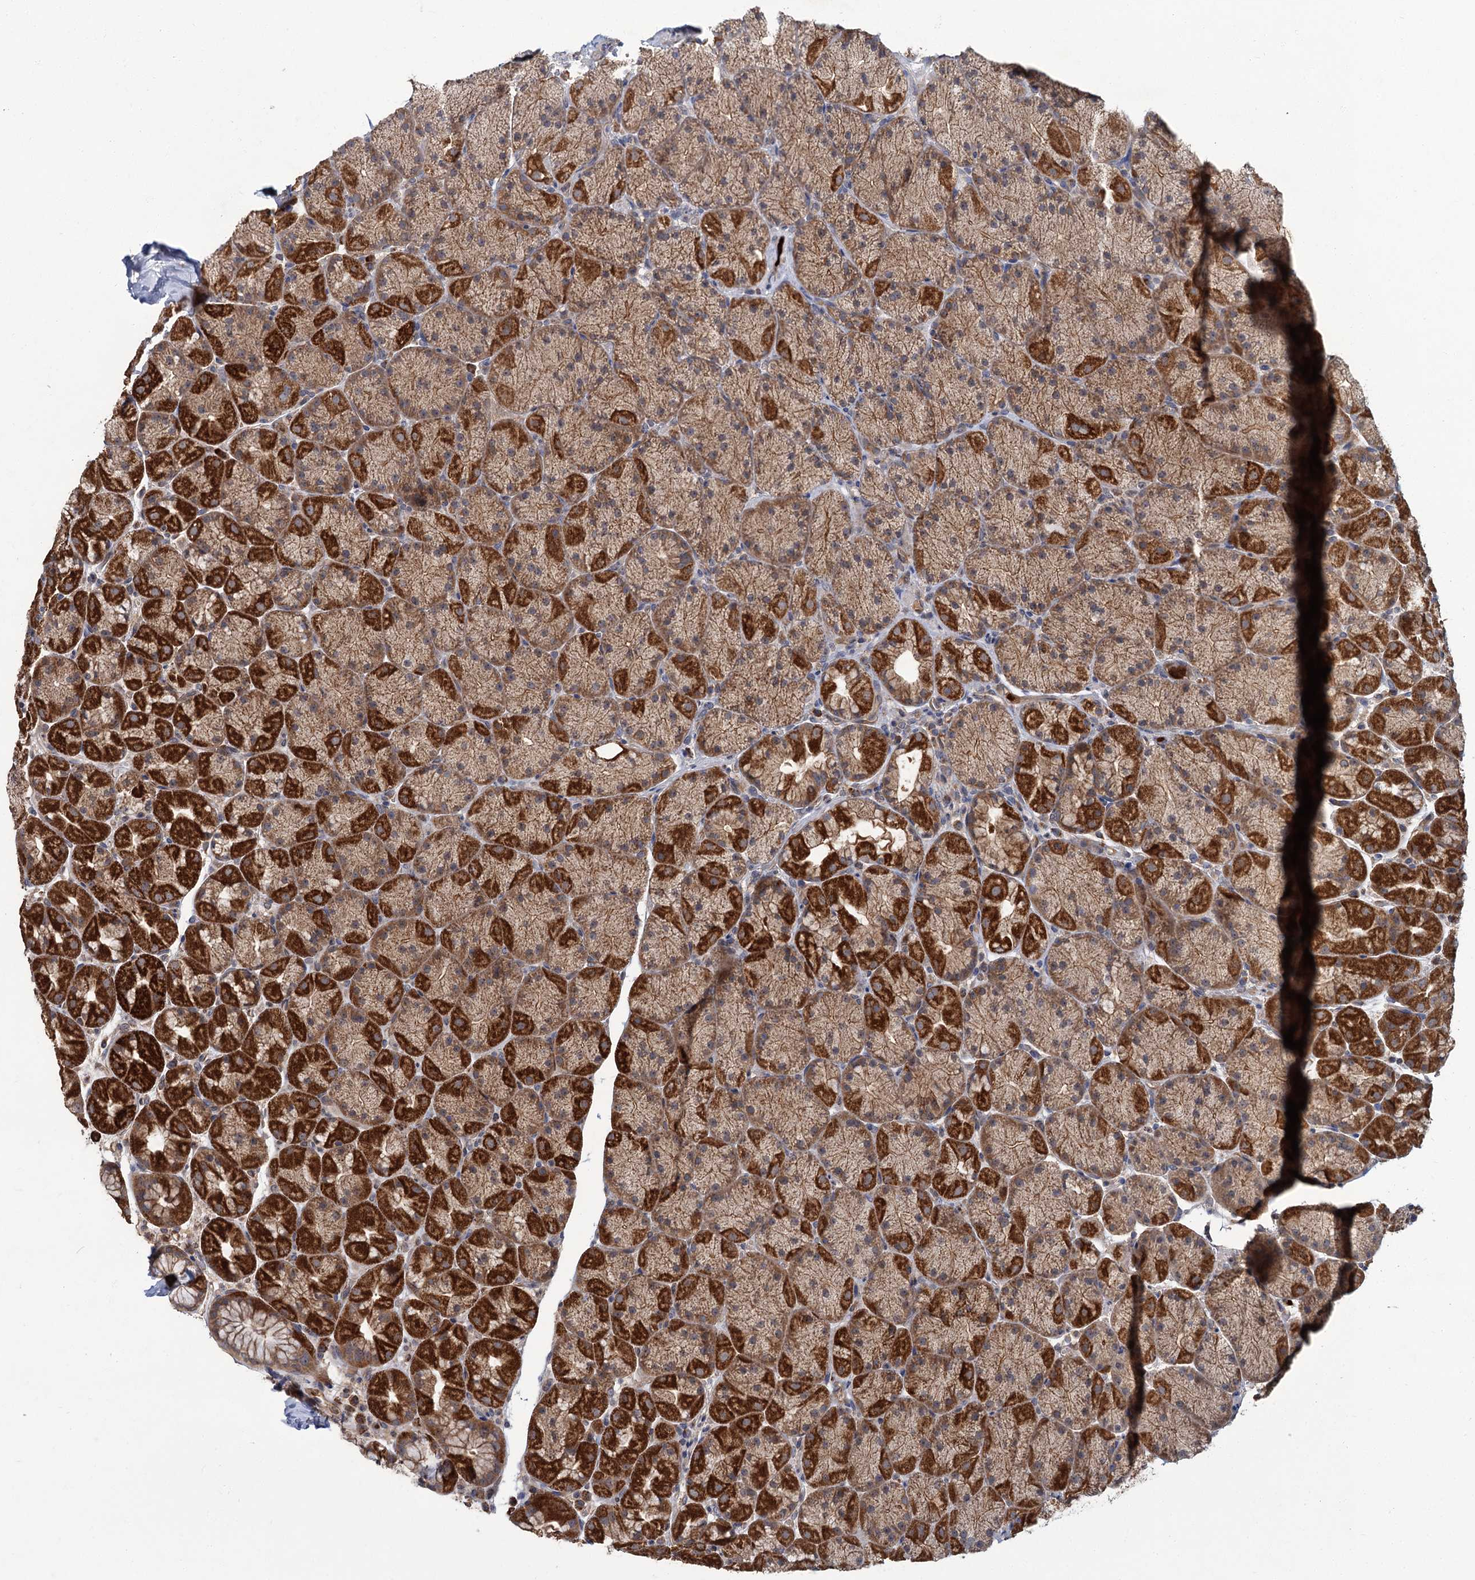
{"staining": {"intensity": "strong", "quantity": "25%-75%", "location": "cytoplasmic/membranous"}, "tissue": "stomach", "cell_type": "Glandular cells", "image_type": "normal", "snomed": [{"axis": "morphology", "description": "Normal tissue, NOS"}, {"axis": "topography", "description": "Stomach, upper"}, {"axis": "topography", "description": "Stomach, lower"}], "caption": "Immunohistochemical staining of normal human stomach exhibits 25%-75% levels of strong cytoplasmic/membranous protein staining in approximately 25%-75% of glandular cells.", "gene": "DYNC2H1", "patient": {"sex": "male", "age": 67}}